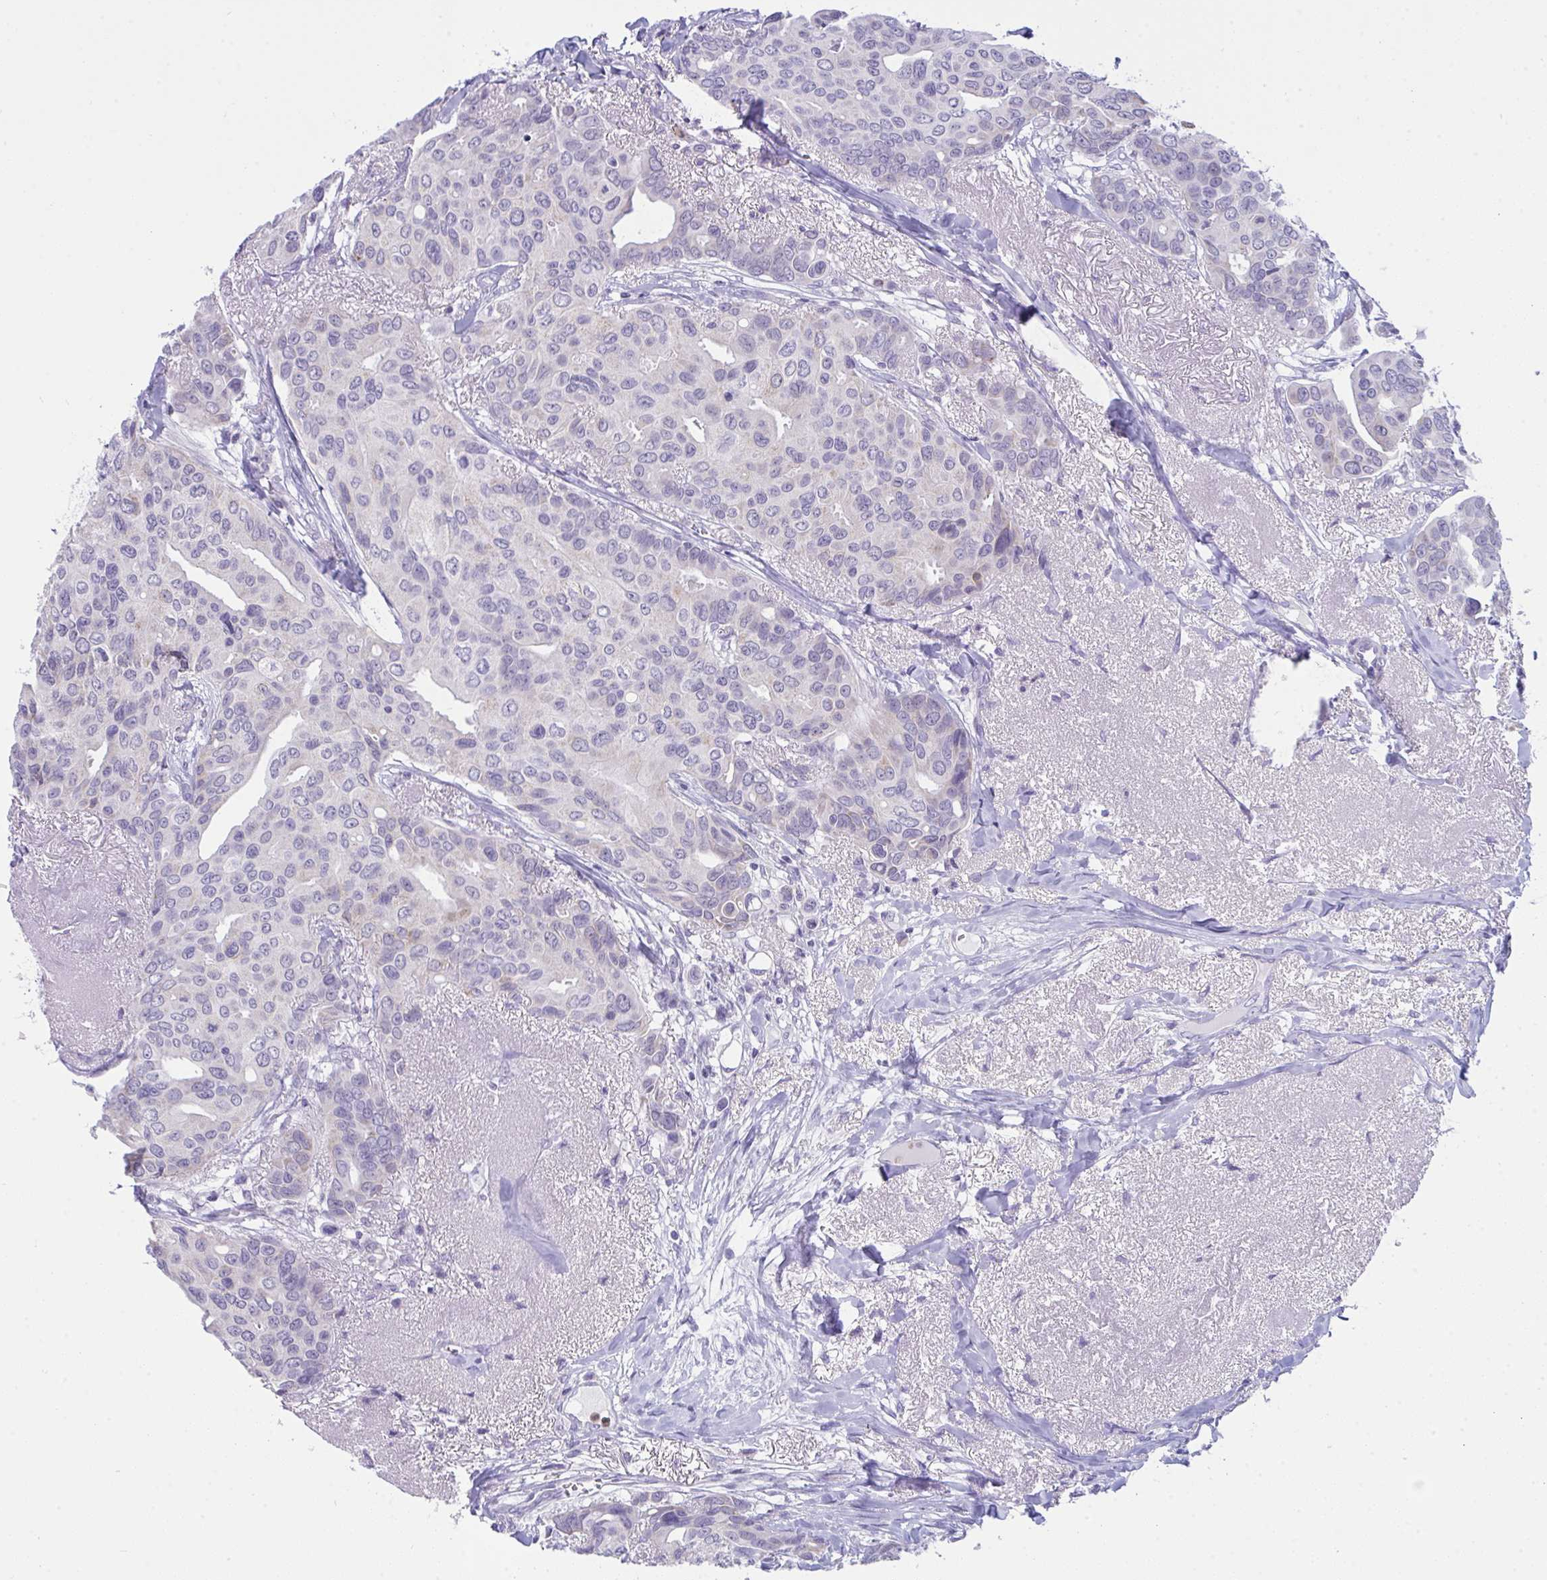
{"staining": {"intensity": "negative", "quantity": "none", "location": "none"}, "tissue": "breast cancer", "cell_type": "Tumor cells", "image_type": "cancer", "snomed": [{"axis": "morphology", "description": "Duct carcinoma"}, {"axis": "topography", "description": "Breast"}], "caption": "An IHC image of intraductal carcinoma (breast) is shown. There is no staining in tumor cells of intraductal carcinoma (breast).", "gene": "PLA2G12B", "patient": {"sex": "female", "age": 54}}